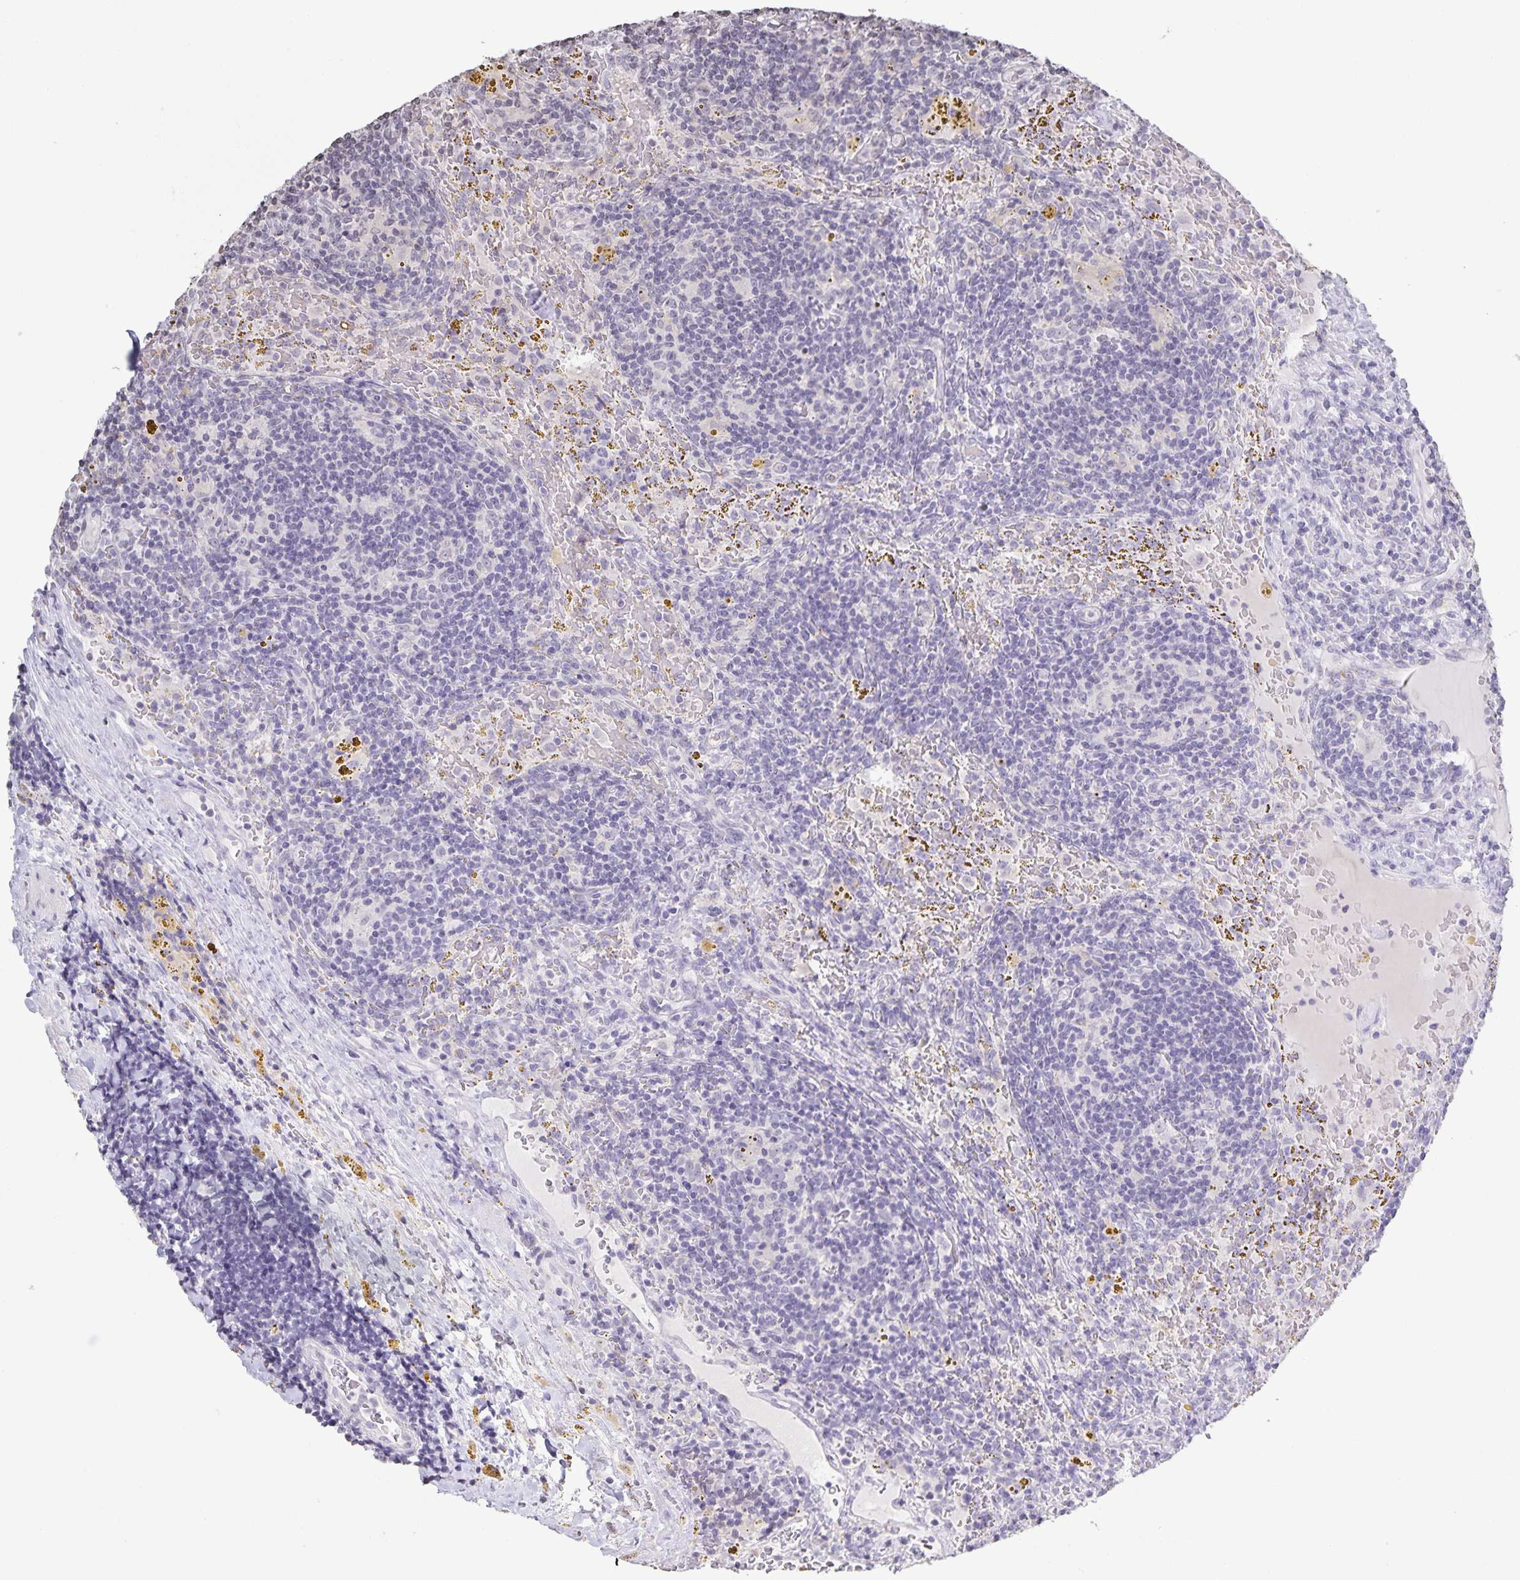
{"staining": {"intensity": "negative", "quantity": "none", "location": "none"}, "tissue": "lymphoma", "cell_type": "Tumor cells", "image_type": "cancer", "snomed": [{"axis": "morphology", "description": "Malignant lymphoma, non-Hodgkin's type, Low grade"}, {"axis": "topography", "description": "Spleen"}], "caption": "DAB immunohistochemical staining of low-grade malignant lymphoma, non-Hodgkin's type exhibits no significant positivity in tumor cells.", "gene": "AQP4", "patient": {"sex": "female", "age": 70}}